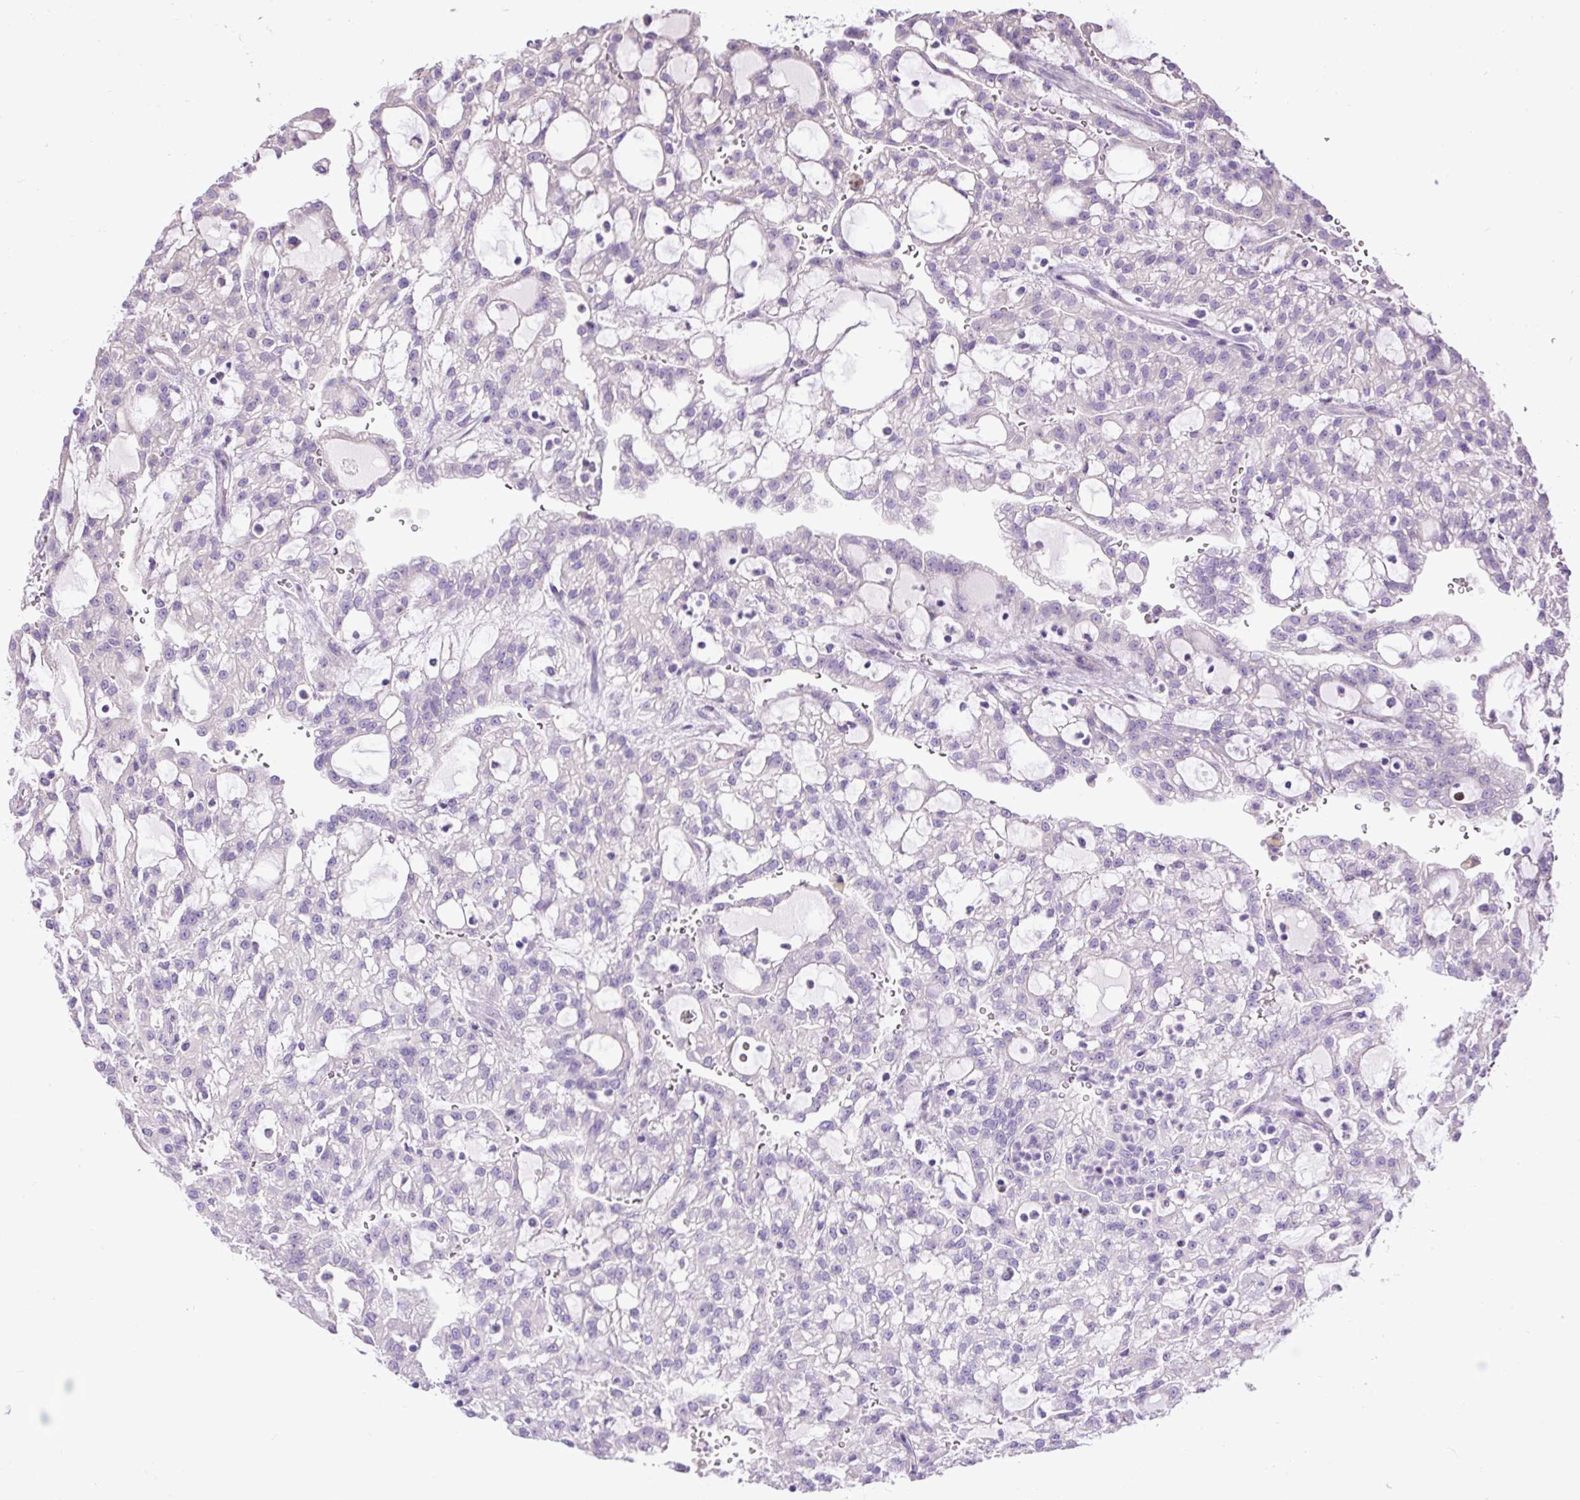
{"staining": {"intensity": "negative", "quantity": "none", "location": "none"}, "tissue": "renal cancer", "cell_type": "Tumor cells", "image_type": "cancer", "snomed": [{"axis": "morphology", "description": "Adenocarcinoma, NOS"}, {"axis": "topography", "description": "Kidney"}], "caption": "The micrograph exhibits no significant positivity in tumor cells of renal adenocarcinoma. (DAB (3,3'-diaminobenzidine) IHC visualized using brightfield microscopy, high magnification).", "gene": "CFAP47", "patient": {"sex": "male", "age": 63}}